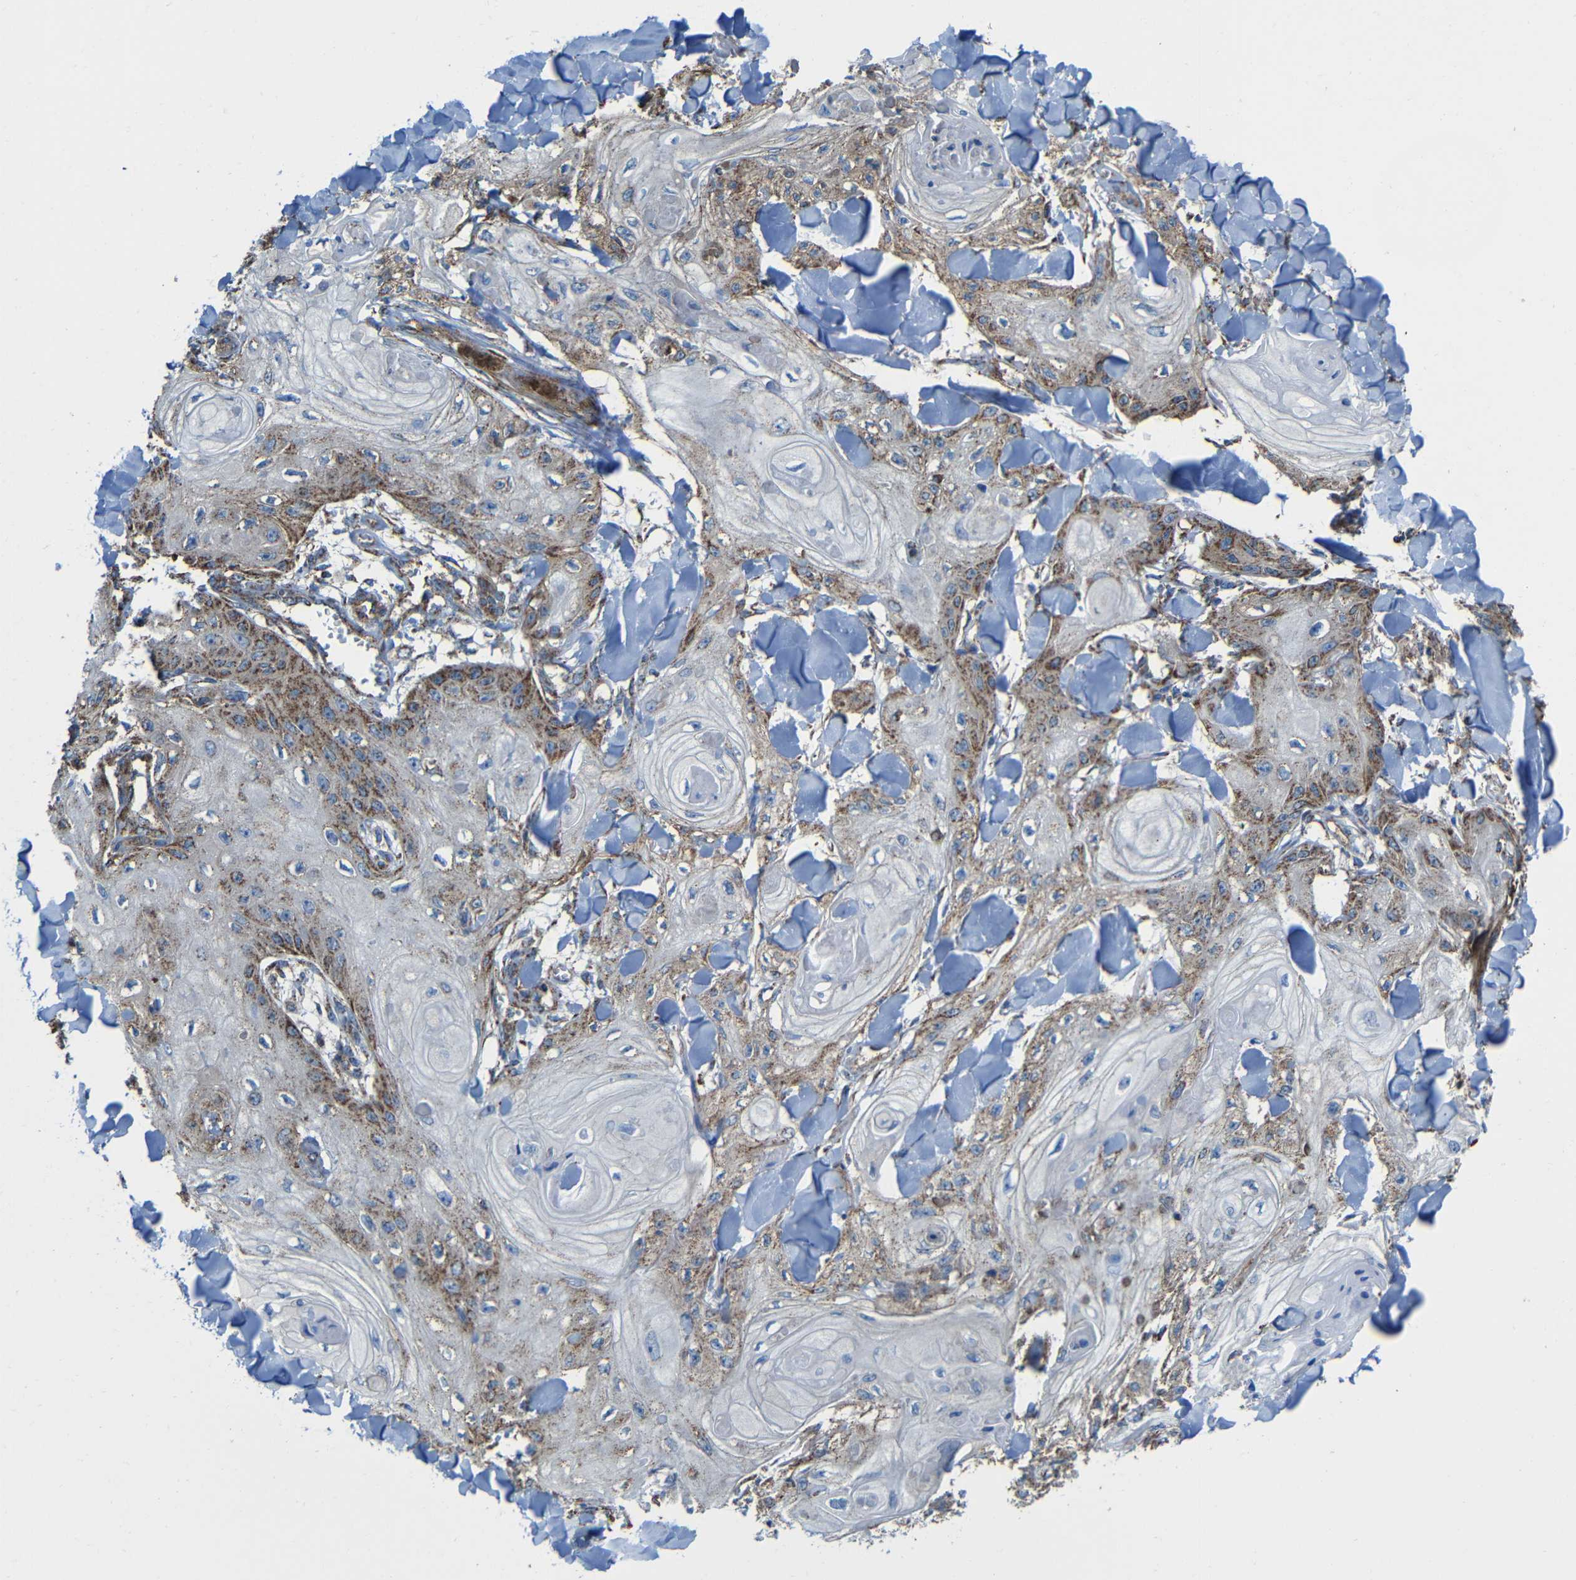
{"staining": {"intensity": "moderate", "quantity": ">75%", "location": "cytoplasmic/membranous"}, "tissue": "skin cancer", "cell_type": "Tumor cells", "image_type": "cancer", "snomed": [{"axis": "morphology", "description": "Squamous cell carcinoma, NOS"}, {"axis": "topography", "description": "Skin"}], "caption": "Squamous cell carcinoma (skin) stained with immunohistochemistry (IHC) shows moderate cytoplasmic/membranous expression in about >75% of tumor cells. (Brightfield microscopy of DAB IHC at high magnification).", "gene": "INTS6L", "patient": {"sex": "male", "age": 74}}